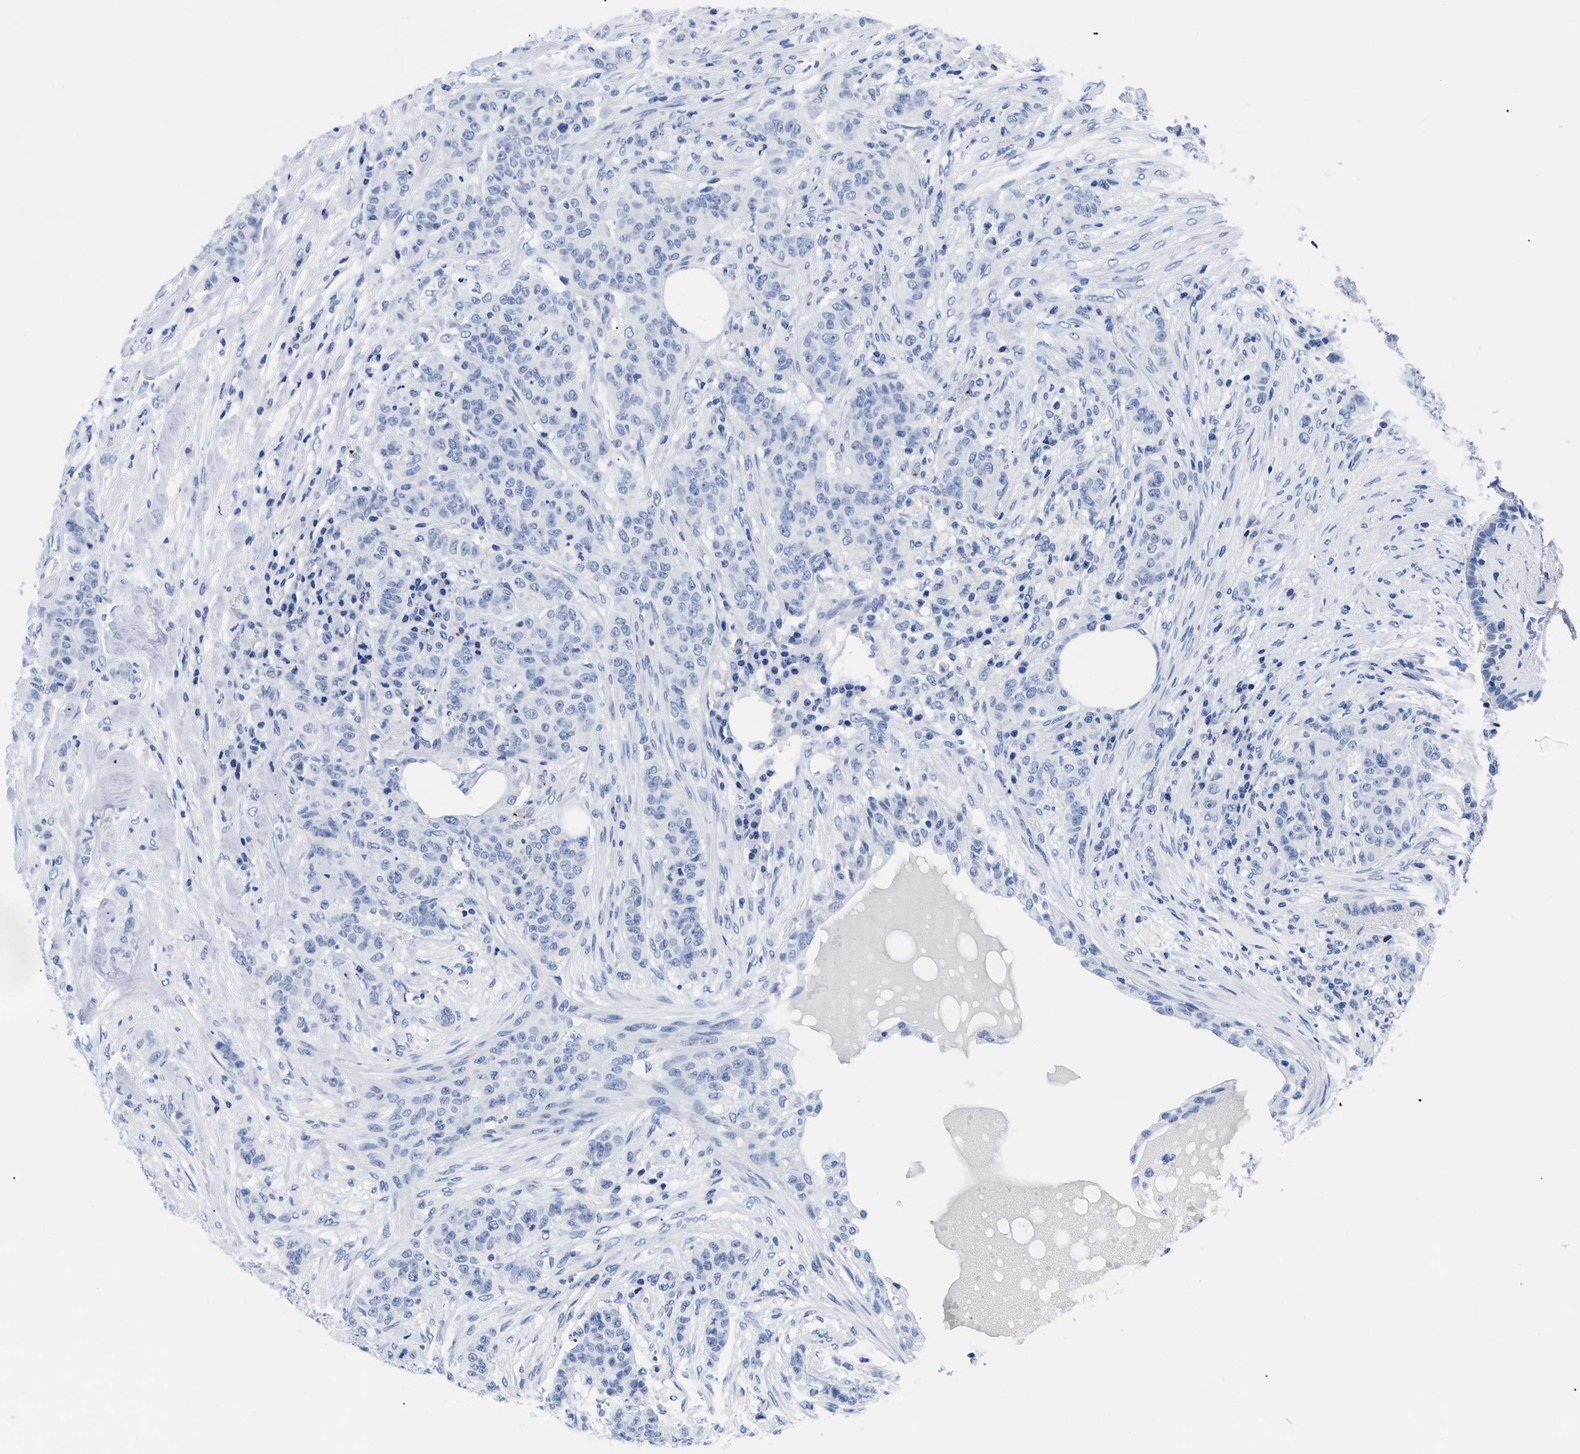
{"staining": {"intensity": "negative", "quantity": "none", "location": "none"}, "tissue": "breast cancer", "cell_type": "Tumor cells", "image_type": "cancer", "snomed": [{"axis": "morphology", "description": "Normal tissue, NOS"}, {"axis": "morphology", "description": "Duct carcinoma"}, {"axis": "topography", "description": "Breast"}], "caption": "Tumor cells show no significant protein expression in breast cancer (infiltrating ductal carcinoma).", "gene": "TREML1", "patient": {"sex": "female", "age": 40}}